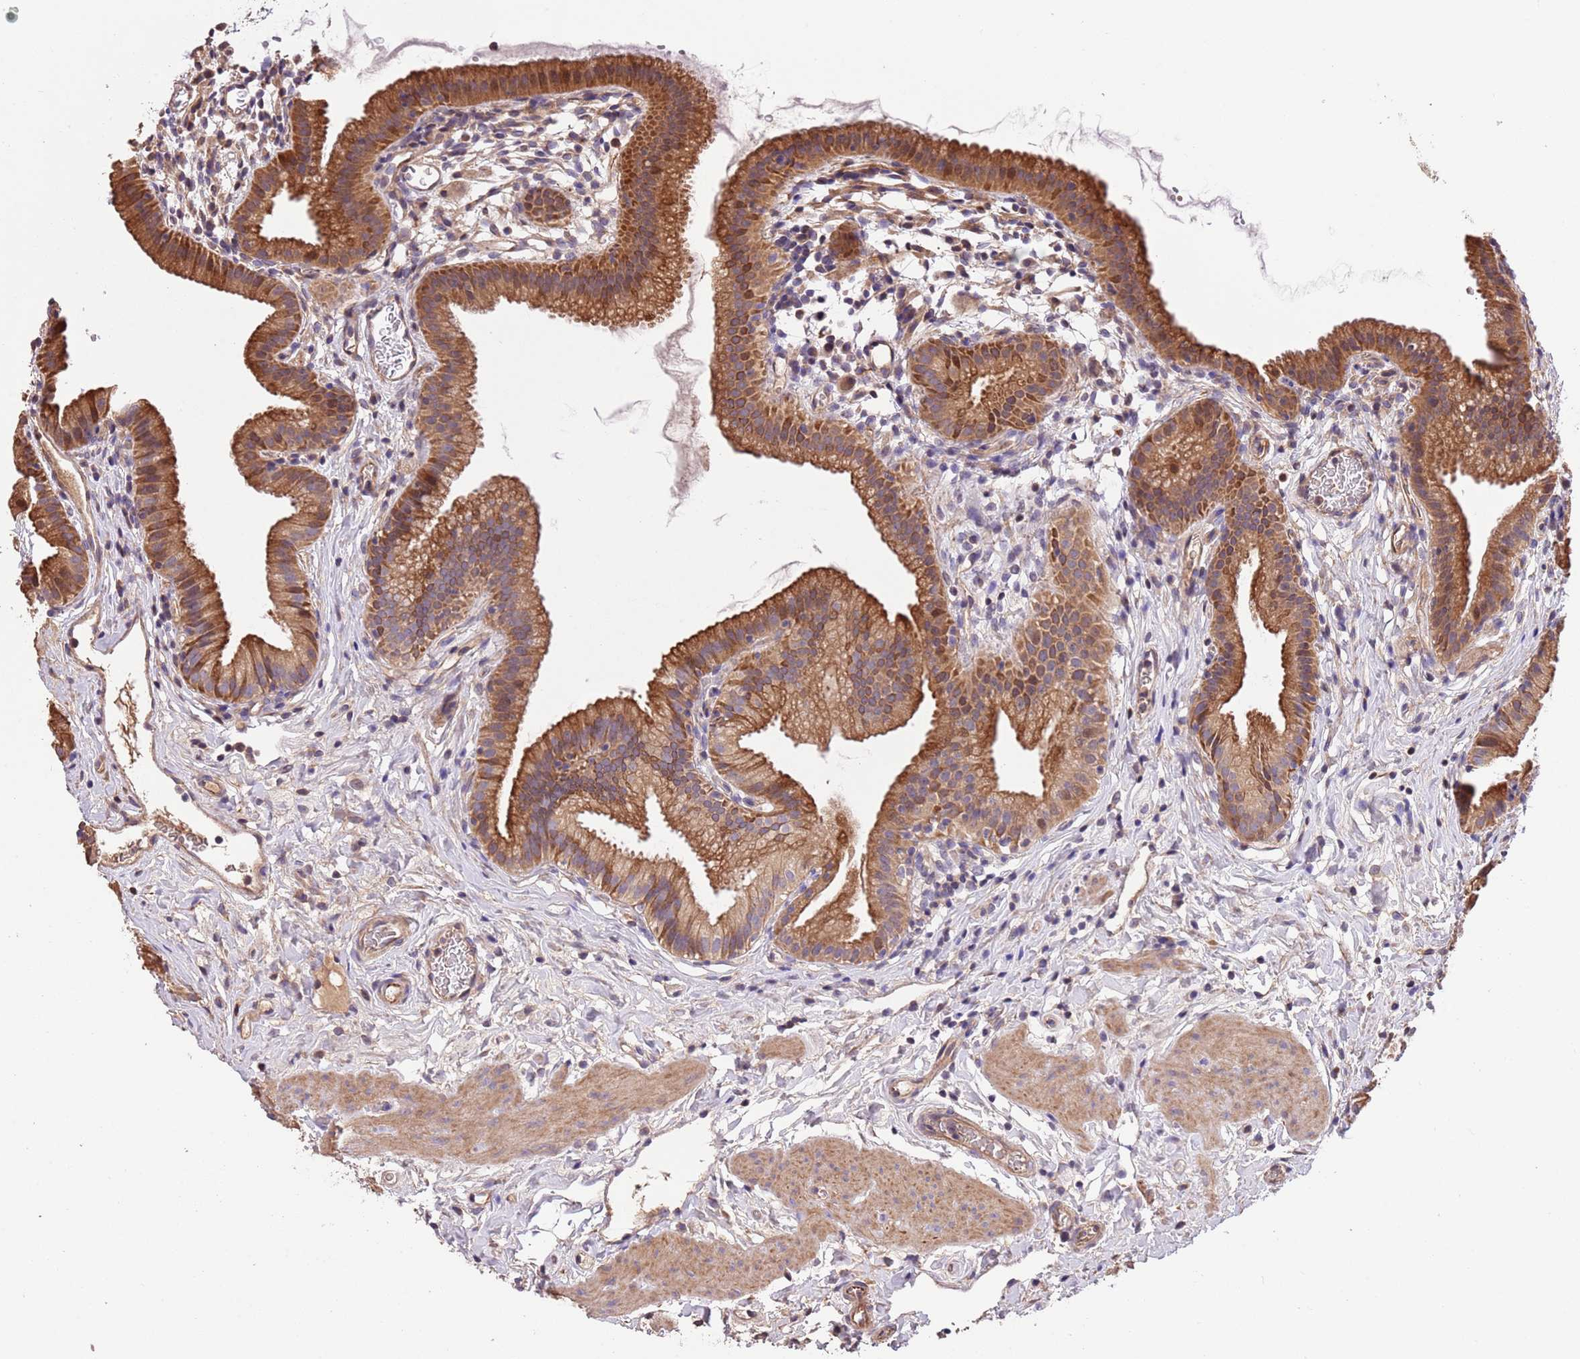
{"staining": {"intensity": "moderate", "quantity": ">75%", "location": "cytoplasmic/membranous"}, "tissue": "gallbladder", "cell_type": "Glandular cells", "image_type": "normal", "snomed": [{"axis": "morphology", "description": "Normal tissue, NOS"}, {"axis": "topography", "description": "Gallbladder"}], "caption": "The micrograph displays a brown stain indicating the presence of a protein in the cytoplasmic/membranous of glandular cells in gallbladder. (brown staining indicates protein expression, while blue staining denotes nuclei).", "gene": "FAM89B", "patient": {"sex": "female", "age": 46}}